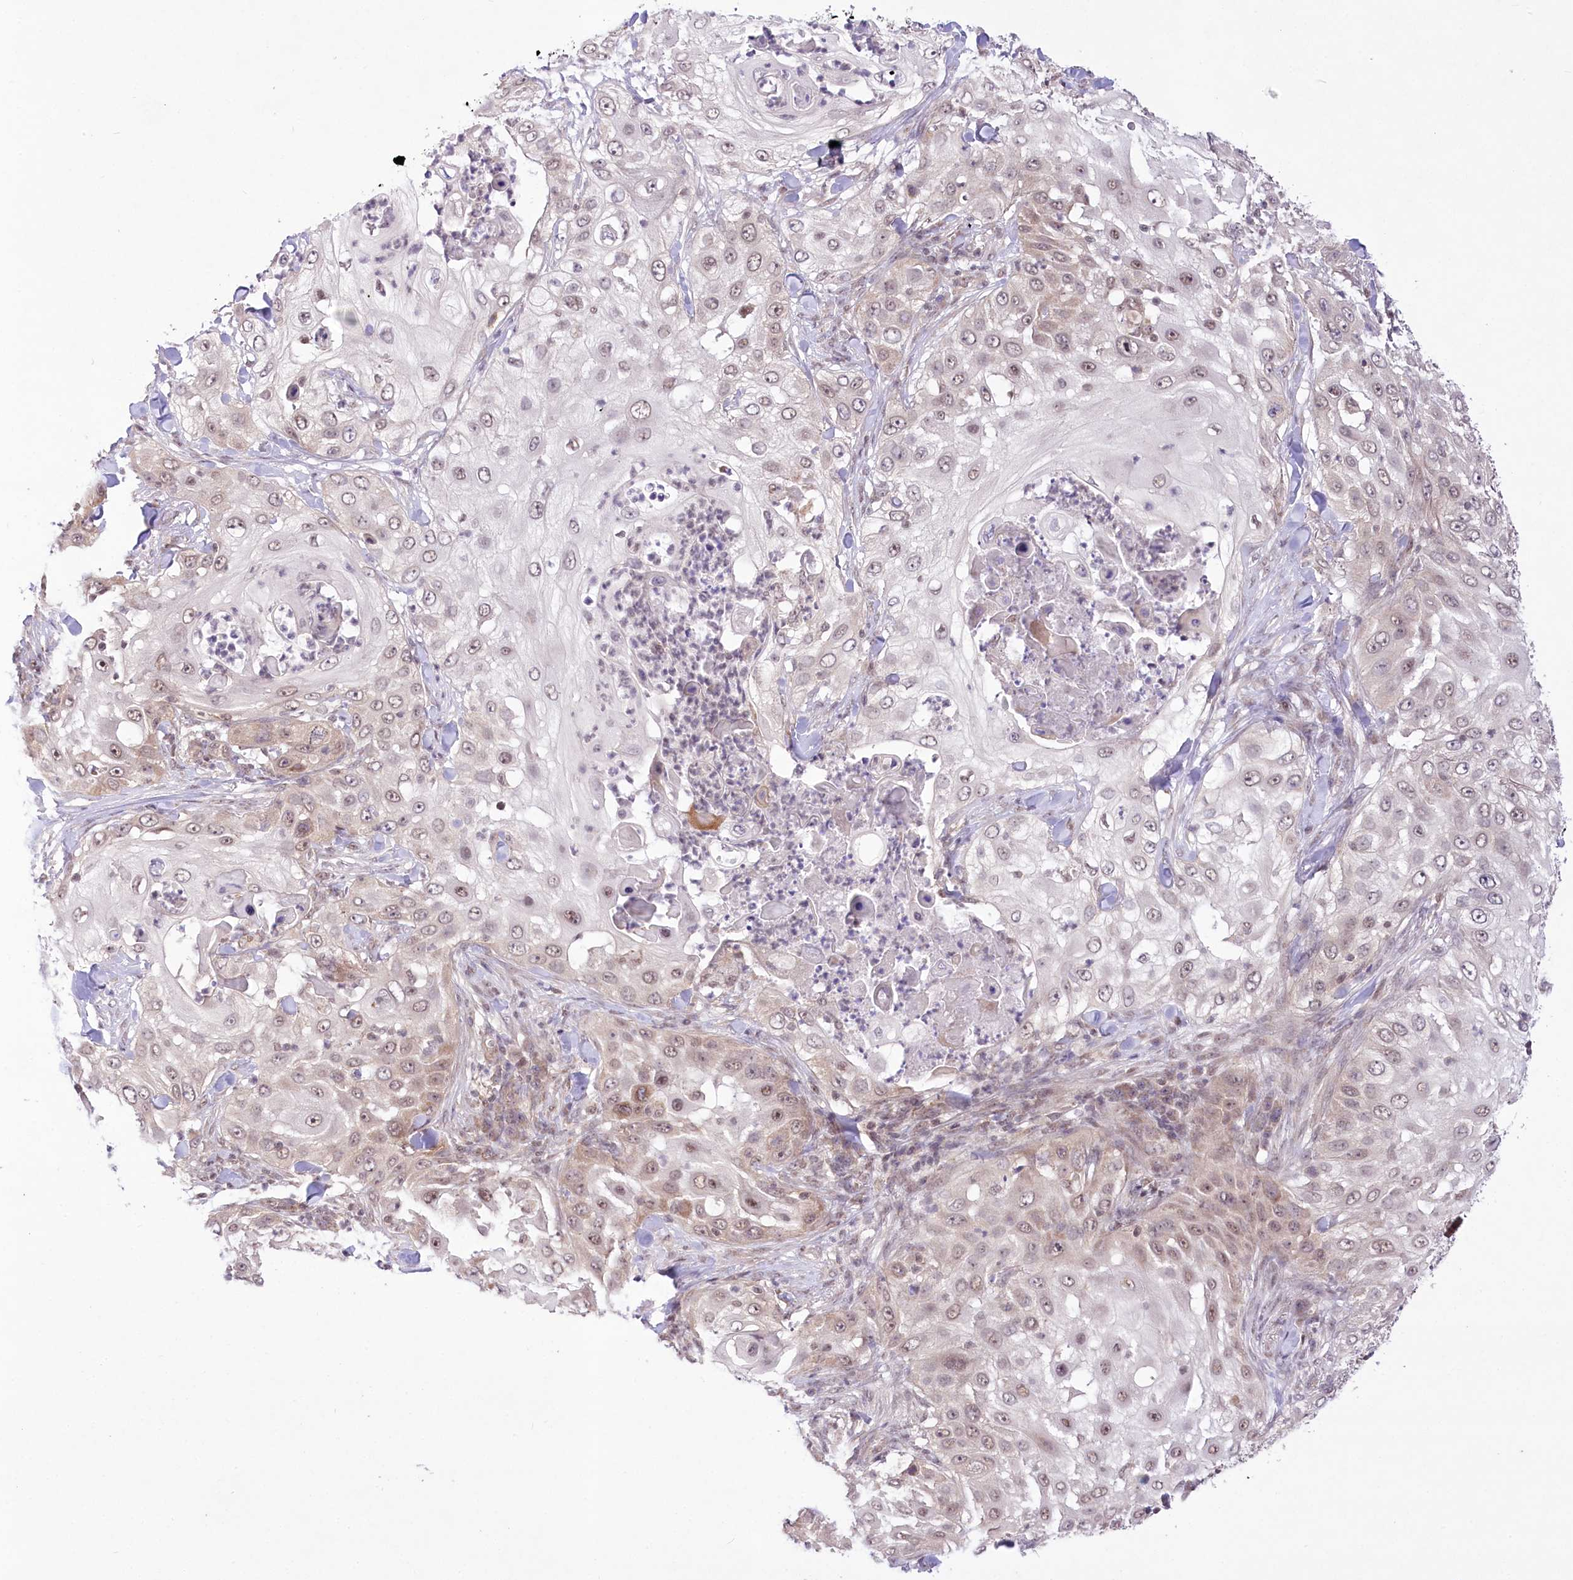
{"staining": {"intensity": "weak", "quantity": "25%-75%", "location": "nuclear"}, "tissue": "skin cancer", "cell_type": "Tumor cells", "image_type": "cancer", "snomed": [{"axis": "morphology", "description": "Squamous cell carcinoma, NOS"}, {"axis": "topography", "description": "Skin"}], "caption": "This is an image of IHC staining of skin cancer, which shows weak expression in the nuclear of tumor cells.", "gene": "ZMAT2", "patient": {"sex": "female", "age": 44}}